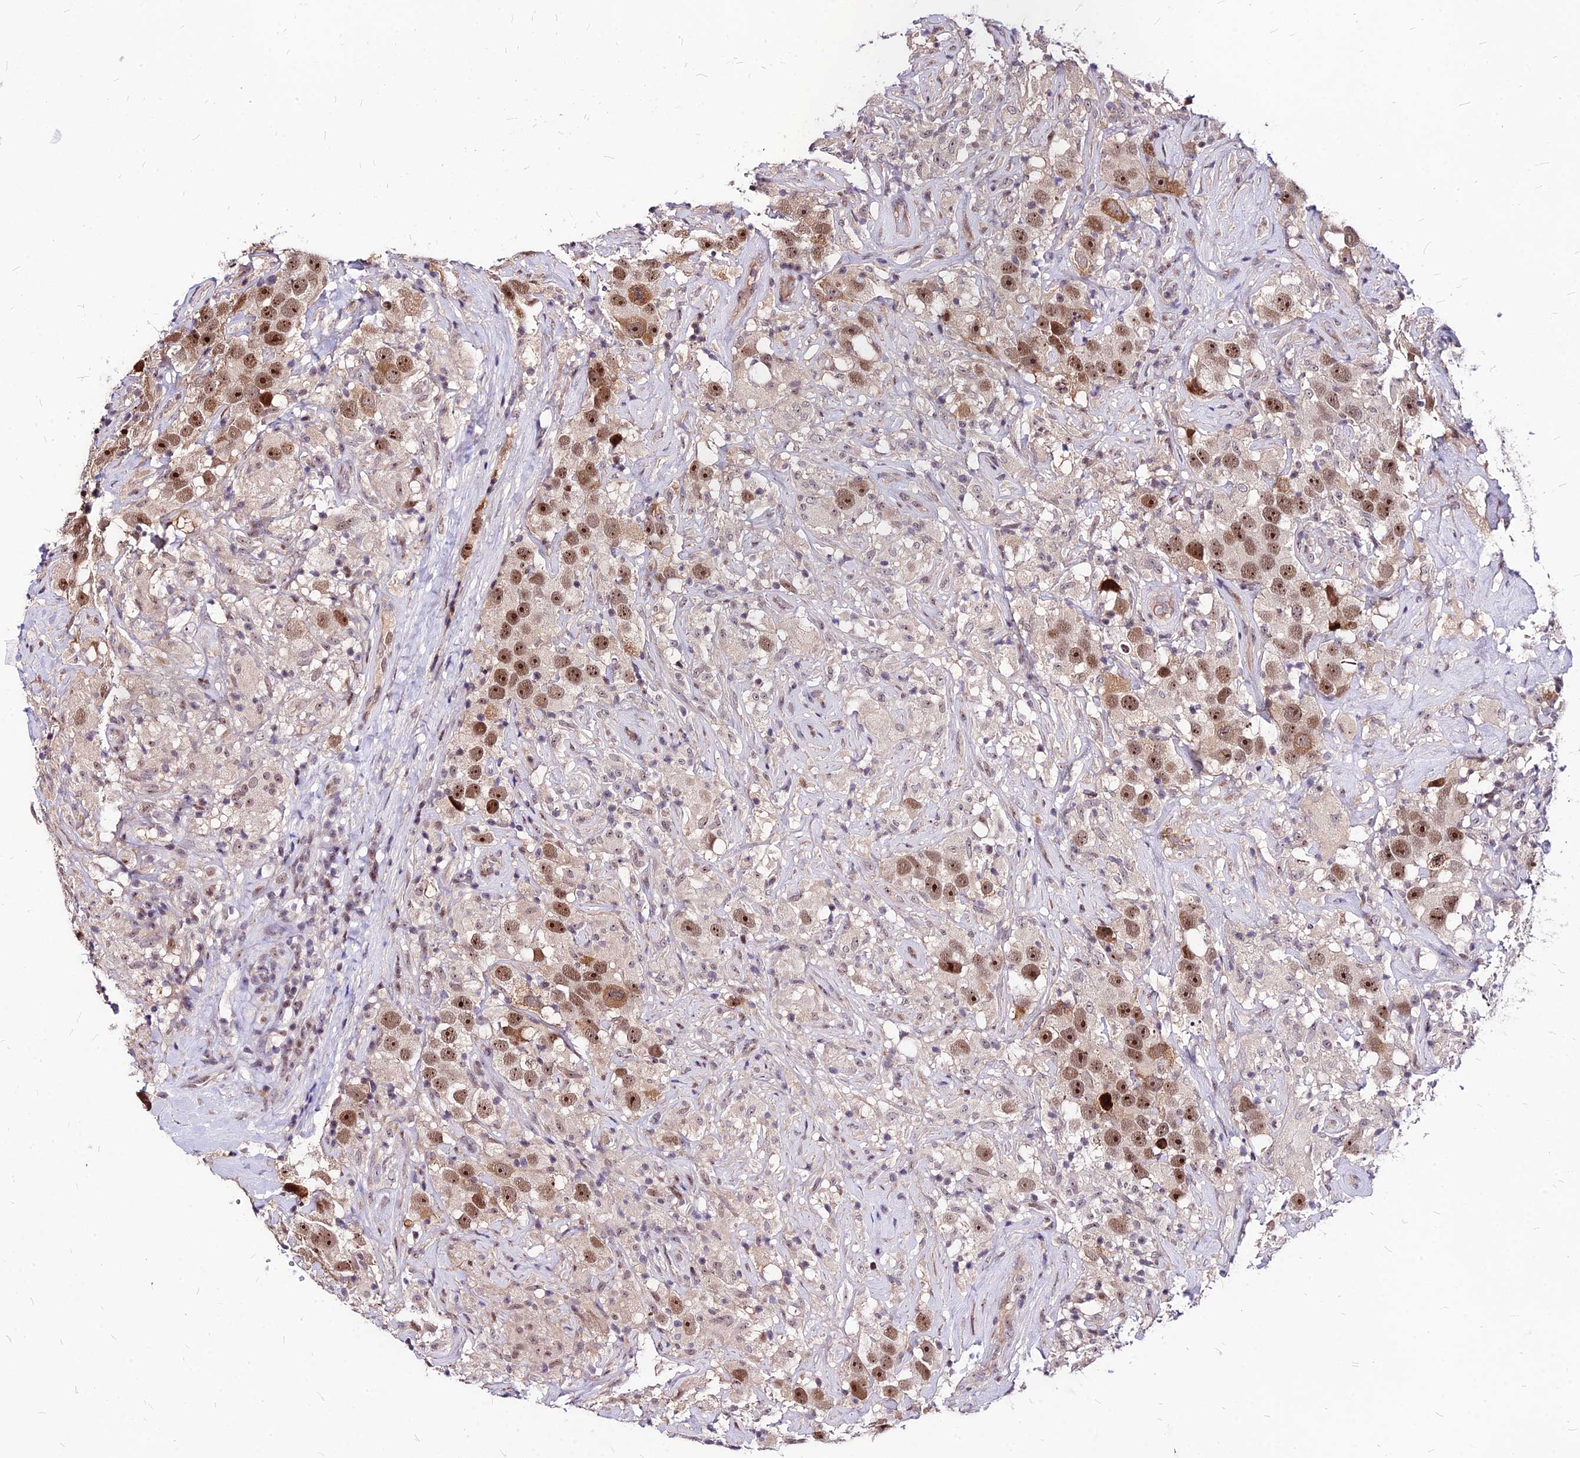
{"staining": {"intensity": "moderate", "quantity": ">75%", "location": "cytoplasmic/membranous,nuclear"}, "tissue": "testis cancer", "cell_type": "Tumor cells", "image_type": "cancer", "snomed": [{"axis": "morphology", "description": "Seminoma, NOS"}, {"axis": "topography", "description": "Testis"}], "caption": "IHC (DAB) staining of human seminoma (testis) exhibits moderate cytoplasmic/membranous and nuclear protein staining in approximately >75% of tumor cells.", "gene": "DDX55", "patient": {"sex": "male", "age": 49}}